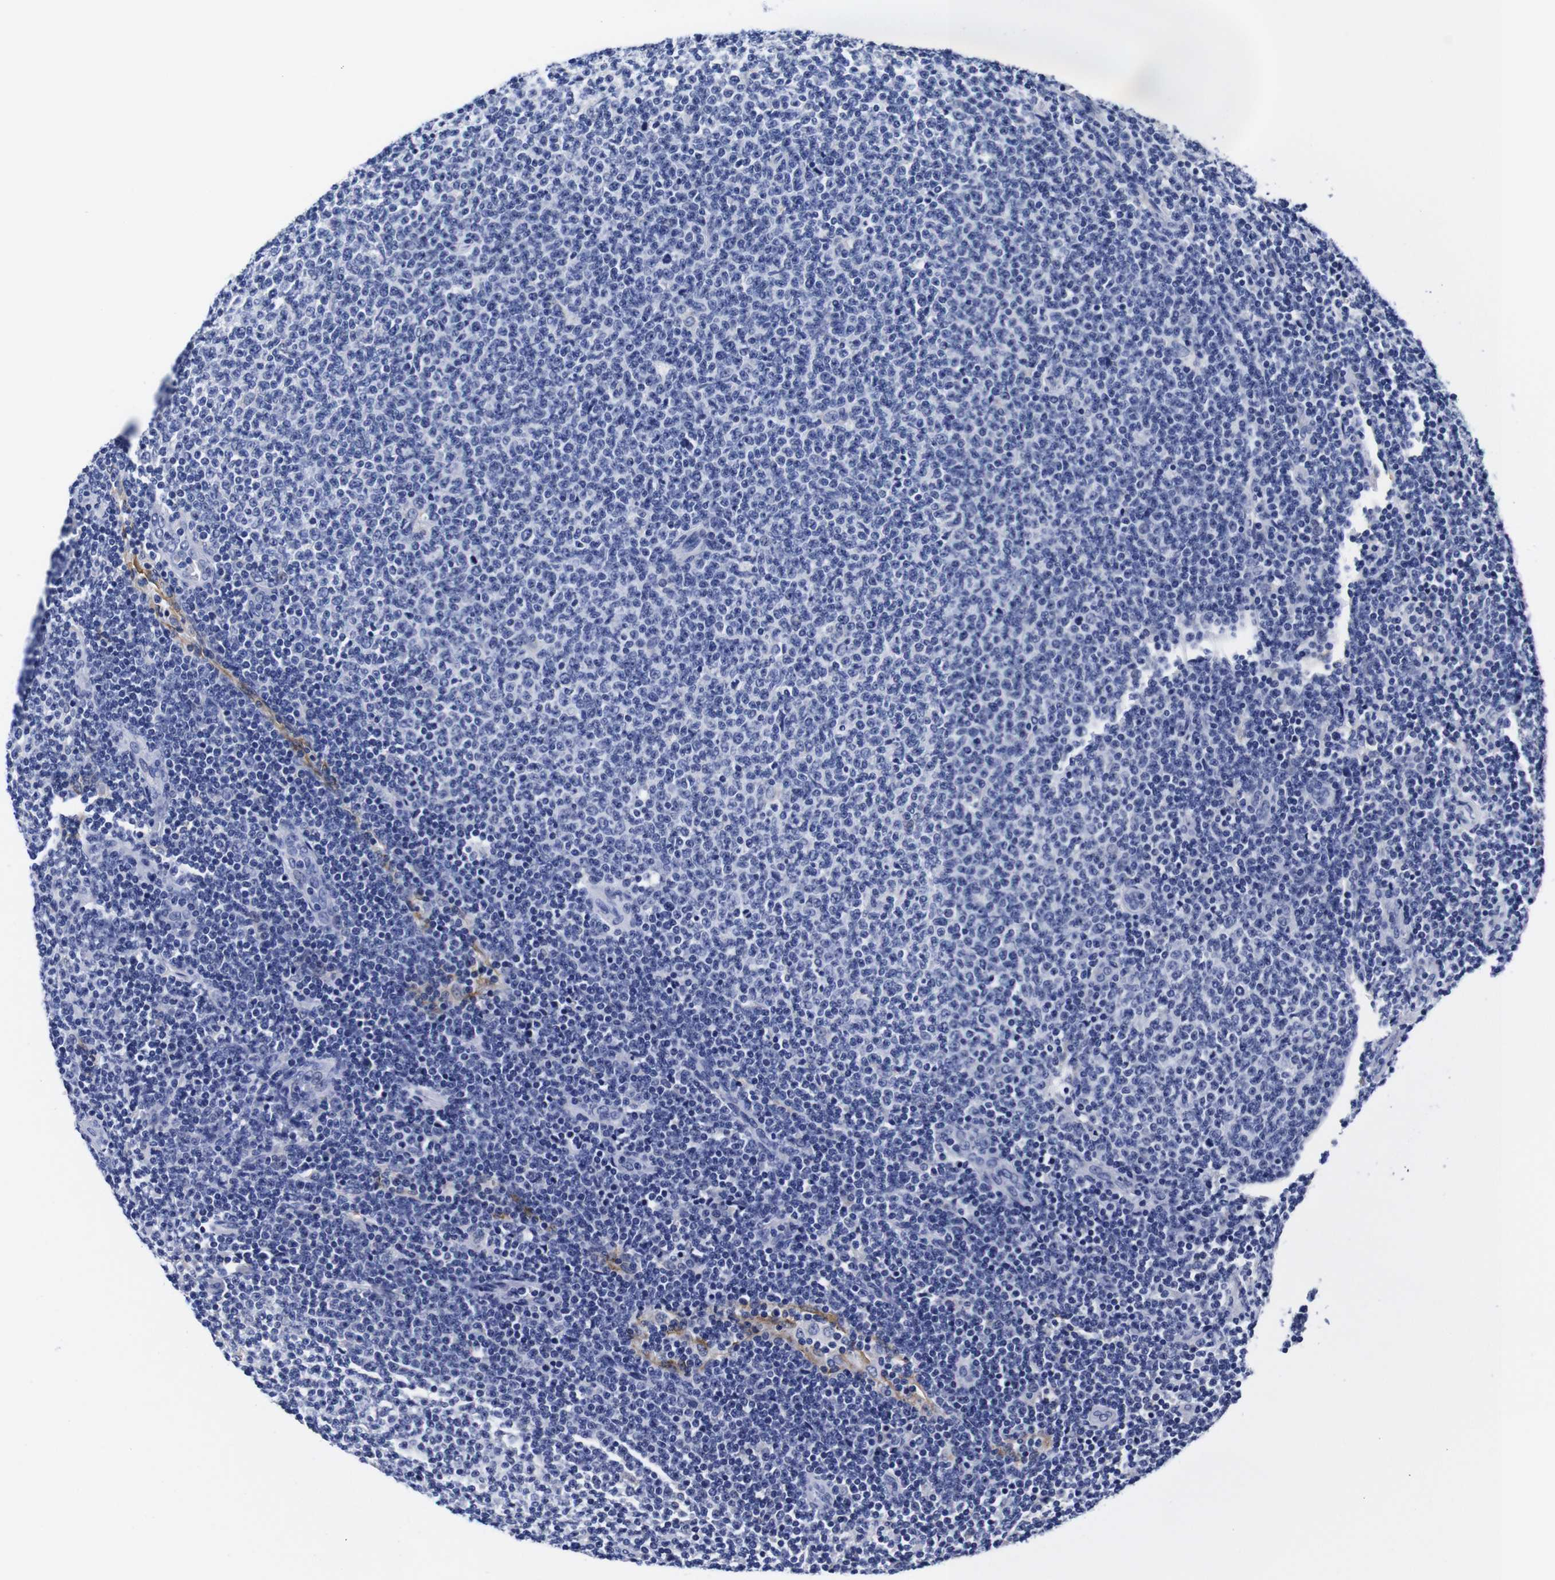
{"staining": {"intensity": "negative", "quantity": "none", "location": "none"}, "tissue": "lymphoma", "cell_type": "Tumor cells", "image_type": "cancer", "snomed": [{"axis": "morphology", "description": "Malignant lymphoma, non-Hodgkin's type, Low grade"}, {"axis": "topography", "description": "Lymph node"}], "caption": "An immunohistochemistry image of malignant lymphoma, non-Hodgkin's type (low-grade) is shown. There is no staining in tumor cells of malignant lymphoma, non-Hodgkin's type (low-grade). (Stains: DAB (3,3'-diaminobenzidine) IHC with hematoxylin counter stain, Microscopy: brightfield microscopy at high magnification).", "gene": "CLEC4G", "patient": {"sex": "male", "age": 66}}